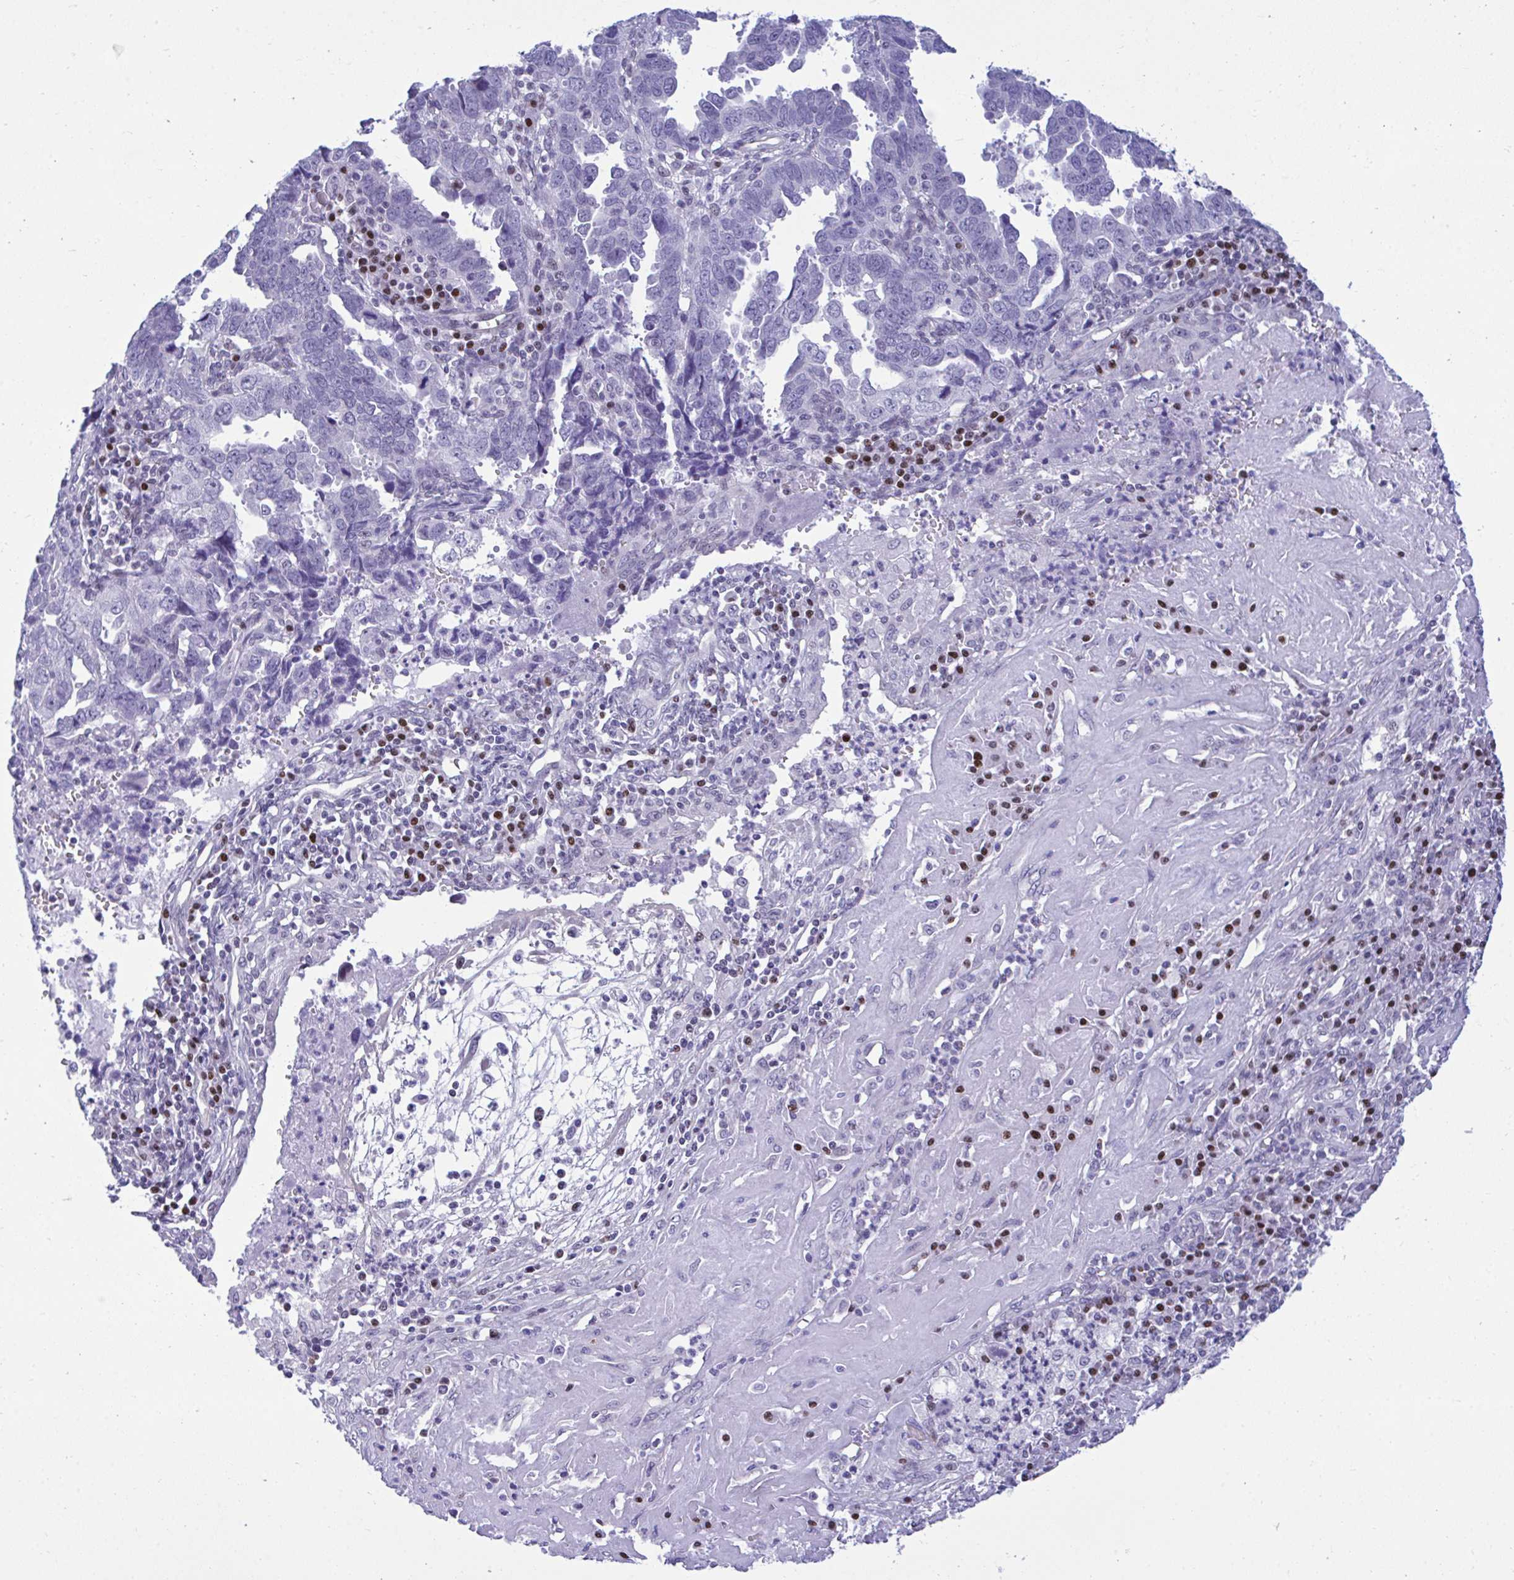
{"staining": {"intensity": "negative", "quantity": "none", "location": "none"}, "tissue": "endometrial cancer", "cell_type": "Tumor cells", "image_type": "cancer", "snomed": [{"axis": "morphology", "description": "Adenocarcinoma, NOS"}, {"axis": "topography", "description": "Uterus"}], "caption": "Photomicrograph shows no protein expression in tumor cells of endometrial adenocarcinoma tissue. (Stains: DAB immunohistochemistry (IHC) with hematoxylin counter stain, Microscopy: brightfield microscopy at high magnification).", "gene": "SLC25A51", "patient": {"sex": "female", "age": 62}}